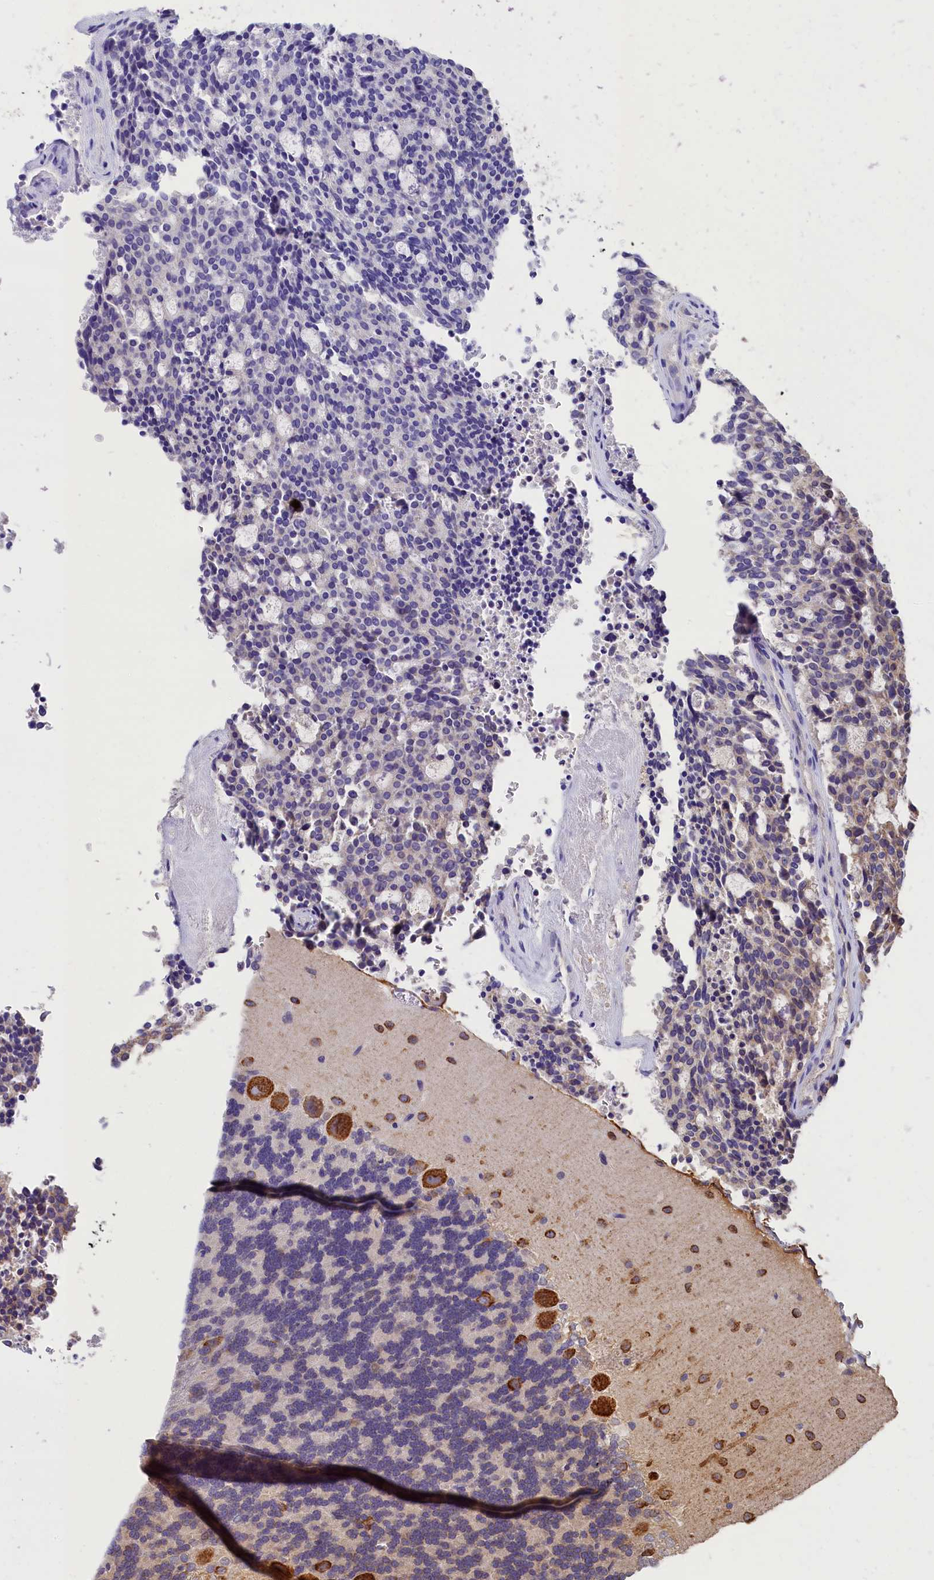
{"staining": {"intensity": "weak", "quantity": "<25%", "location": "cytoplasmic/membranous"}, "tissue": "carcinoid", "cell_type": "Tumor cells", "image_type": "cancer", "snomed": [{"axis": "morphology", "description": "Carcinoid, malignant, NOS"}, {"axis": "topography", "description": "Pancreas"}], "caption": "A micrograph of carcinoid stained for a protein displays no brown staining in tumor cells.", "gene": "SEC31B", "patient": {"sex": "female", "age": 54}}